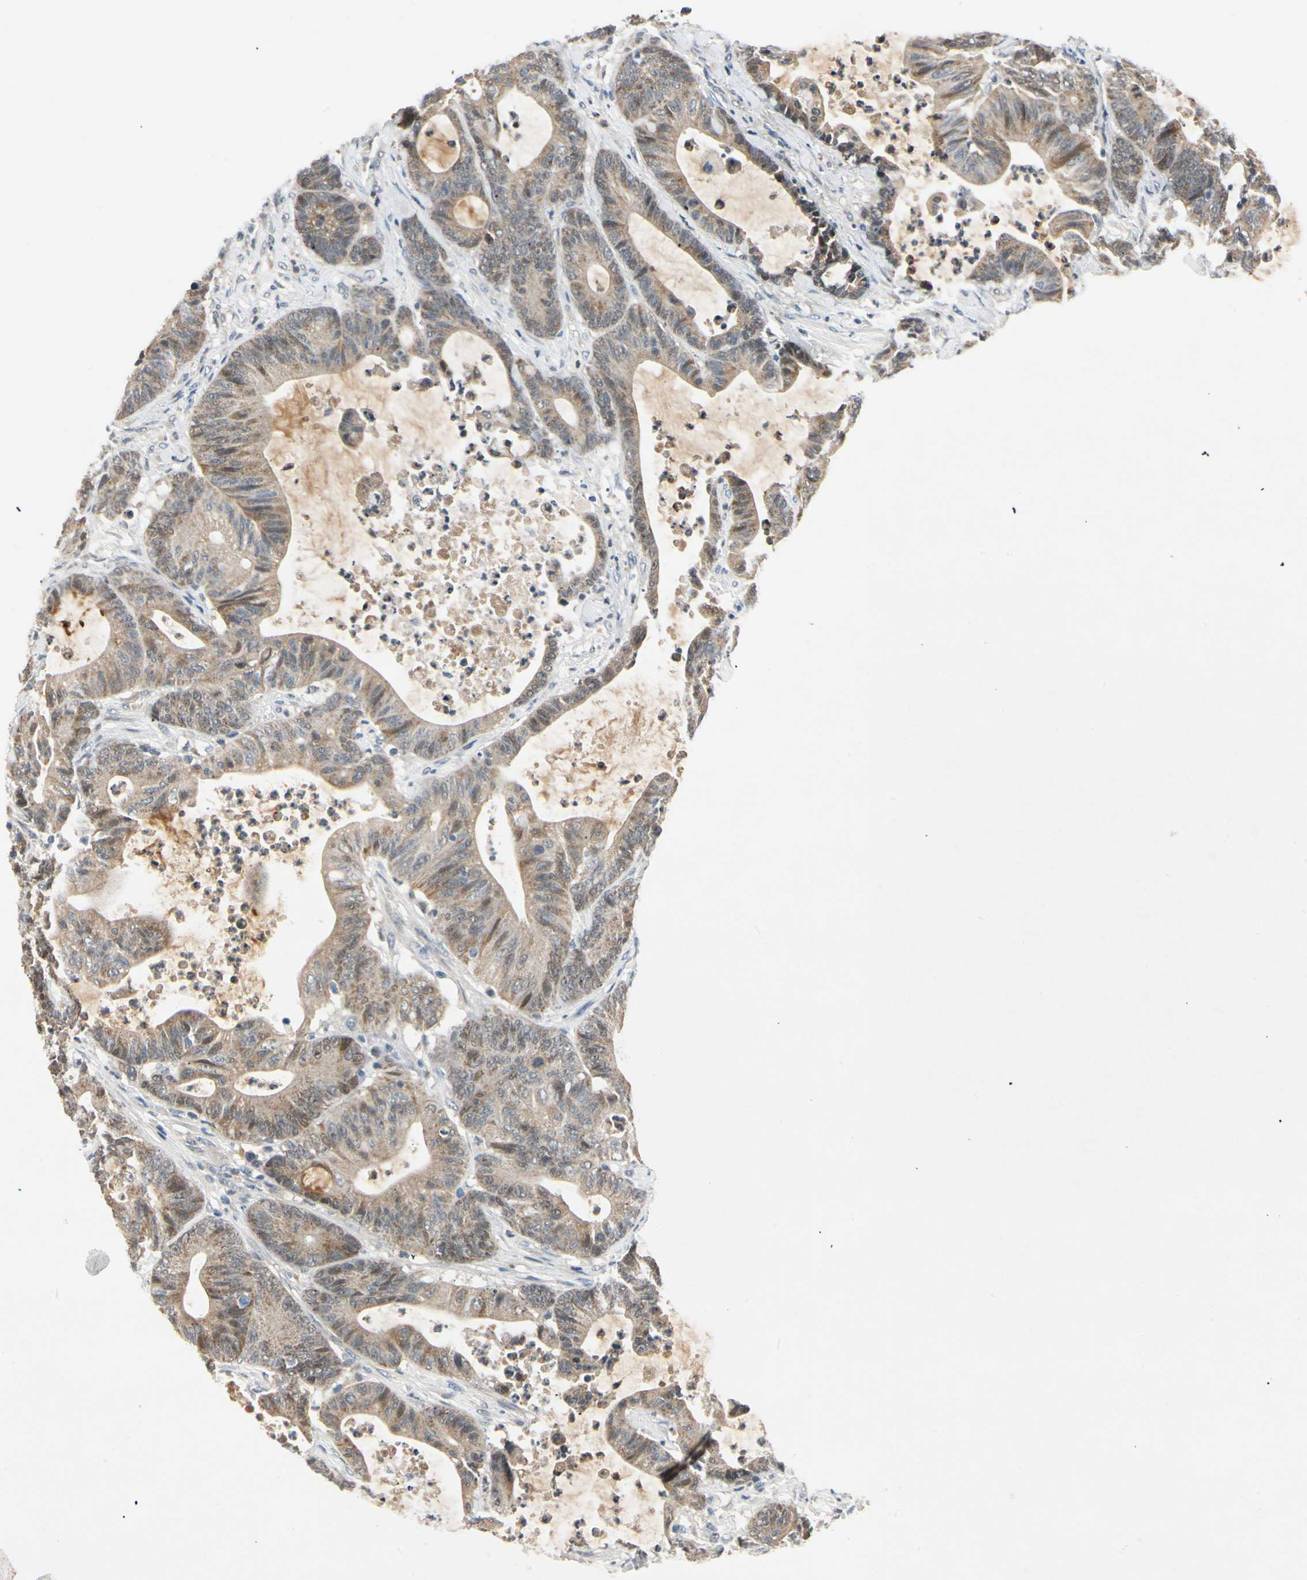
{"staining": {"intensity": "moderate", "quantity": "25%-75%", "location": "cytoplasmic/membranous,nuclear"}, "tissue": "colorectal cancer", "cell_type": "Tumor cells", "image_type": "cancer", "snomed": [{"axis": "morphology", "description": "Adenocarcinoma, NOS"}, {"axis": "topography", "description": "Colon"}], "caption": "A high-resolution micrograph shows immunohistochemistry staining of colorectal cancer, which displays moderate cytoplasmic/membranous and nuclear expression in approximately 25%-75% of tumor cells. The staining was performed using DAB (3,3'-diaminobenzidine), with brown indicating positive protein expression. Nuclei are stained blue with hematoxylin.", "gene": "RIOX2", "patient": {"sex": "female", "age": 84}}